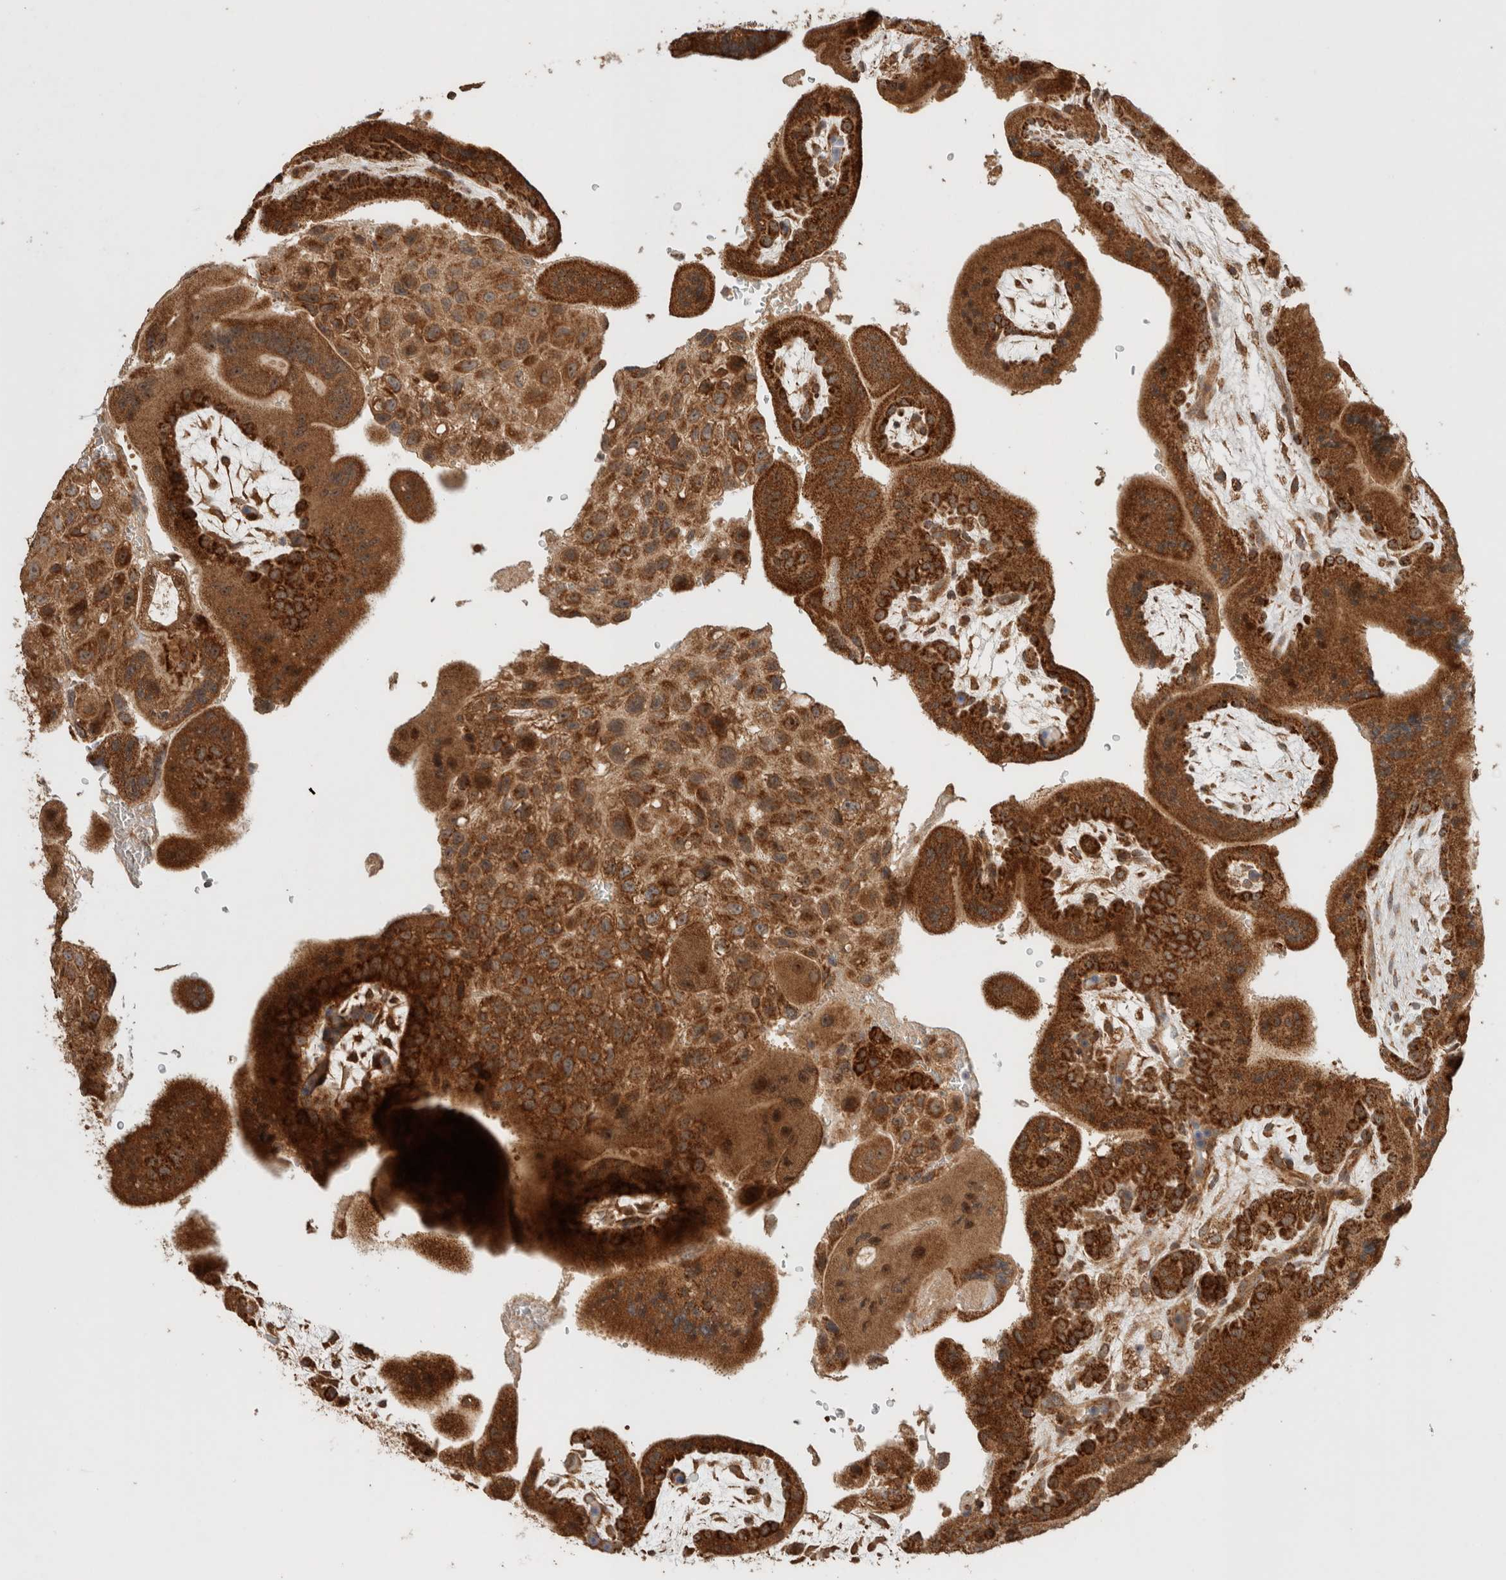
{"staining": {"intensity": "strong", "quantity": ">75%", "location": "cytoplasmic/membranous"}, "tissue": "placenta", "cell_type": "Decidual cells", "image_type": "normal", "snomed": [{"axis": "morphology", "description": "Normal tissue, NOS"}, {"axis": "topography", "description": "Placenta"}], "caption": "Human placenta stained for a protein (brown) exhibits strong cytoplasmic/membranous positive staining in about >75% of decidual cells.", "gene": "EIF2B3", "patient": {"sex": "female", "age": 35}}